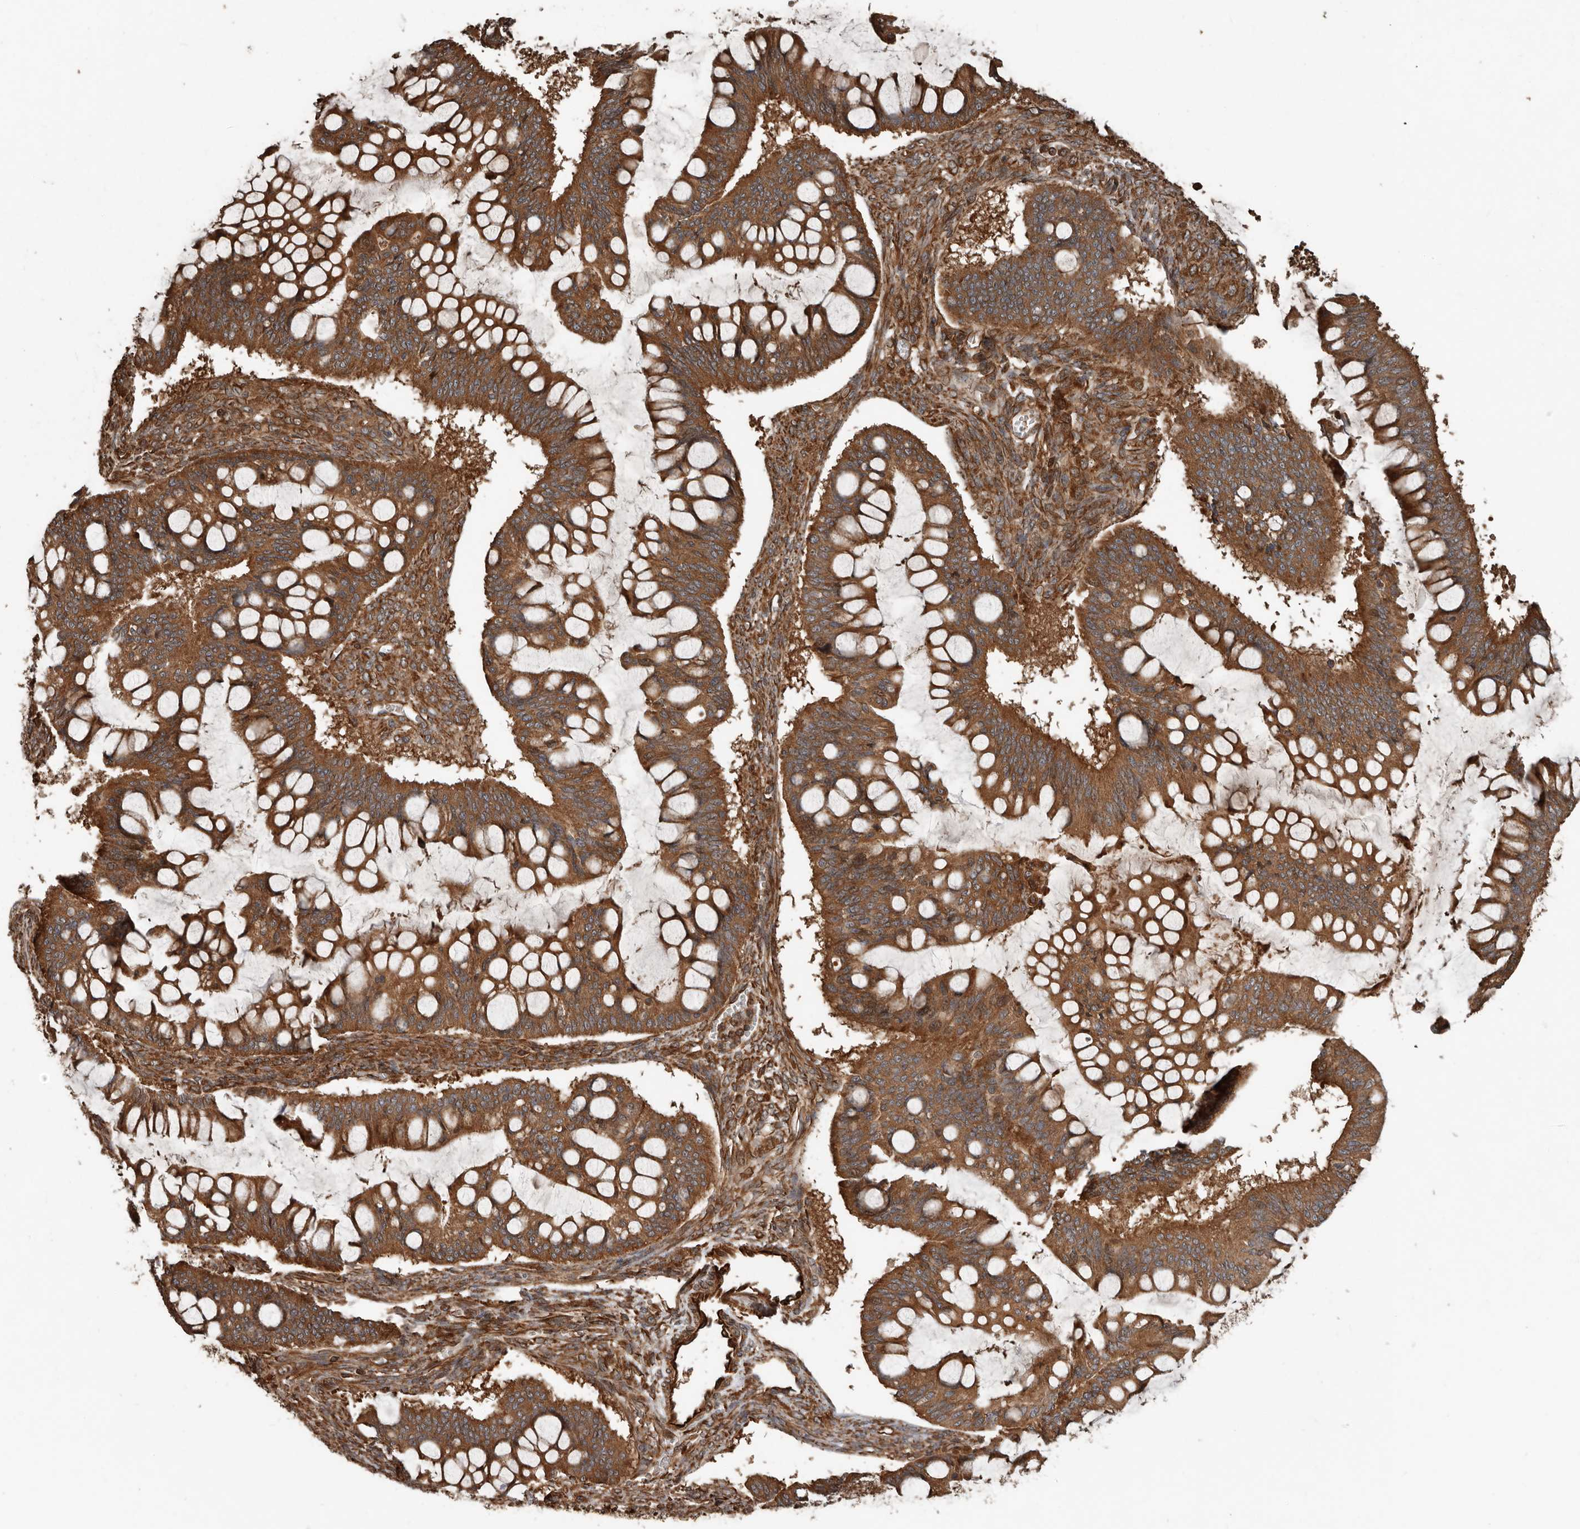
{"staining": {"intensity": "moderate", "quantity": ">75%", "location": "cytoplasmic/membranous"}, "tissue": "ovarian cancer", "cell_type": "Tumor cells", "image_type": "cancer", "snomed": [{"axis": "morphology", "description": "Cystadenocarcinoma, mucinous, NOS"}, {"axis": "topography", "description": "Ovary"}], "caption": "This is an image of immunohistochemistry staining of mucinous cystadenocarcinoma (ovarian), which shows moderate staining in the cytoplasmic/membranous of tumor cells.", "gene": "YOD1", "patient": {"sex": "female", "age": 73}}